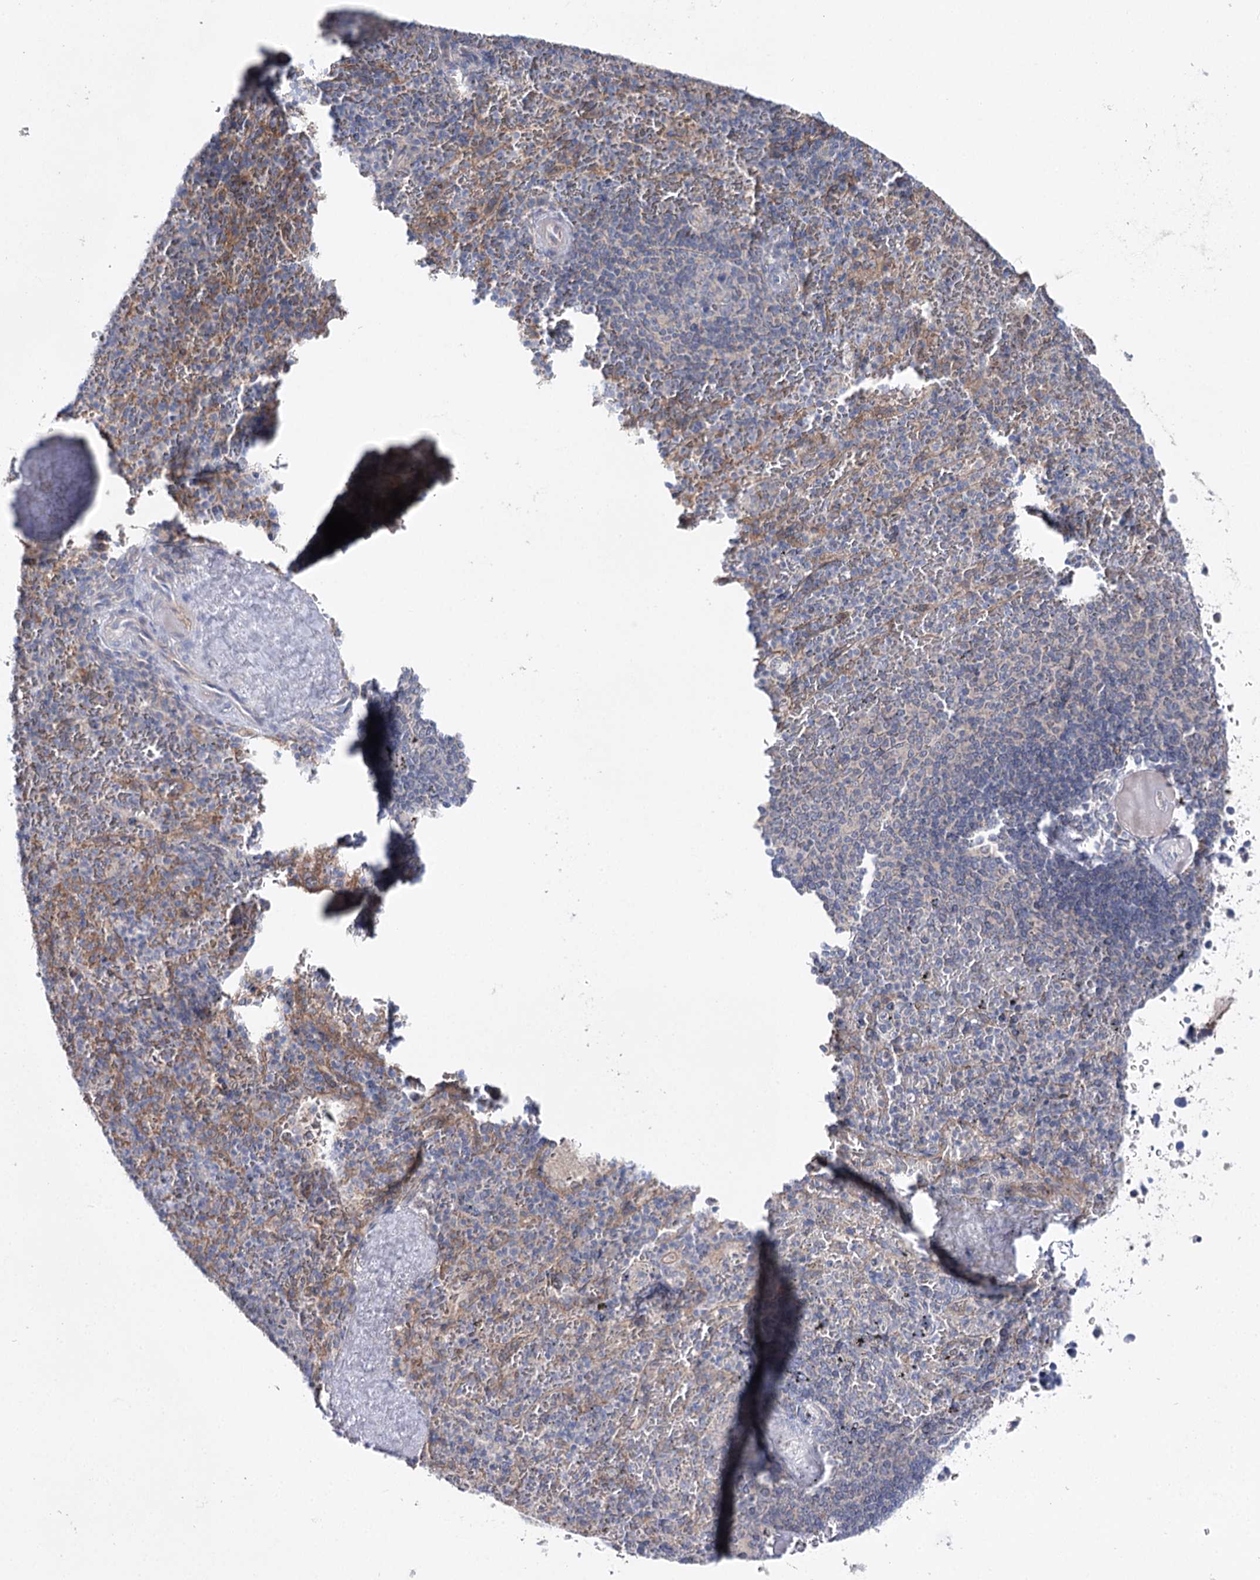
{"staining": {"intensity": "negative", "quantity": "none", "location": "none"}, "tissue": "spleen", "cell_type": "Cells in red pulp", "image_type": "normal", "snomed": [{"axis": "morphology", "description": "Normal tissue, NOS"}, {"axis": "topography", "description": "Spleen"}], "caption": "Immunohistochemical staining of normal spleen displays no significant positivity in cells in red pulp.", "gene": "LRRC14B", "patient": {"sex": "male", "age": 82}}